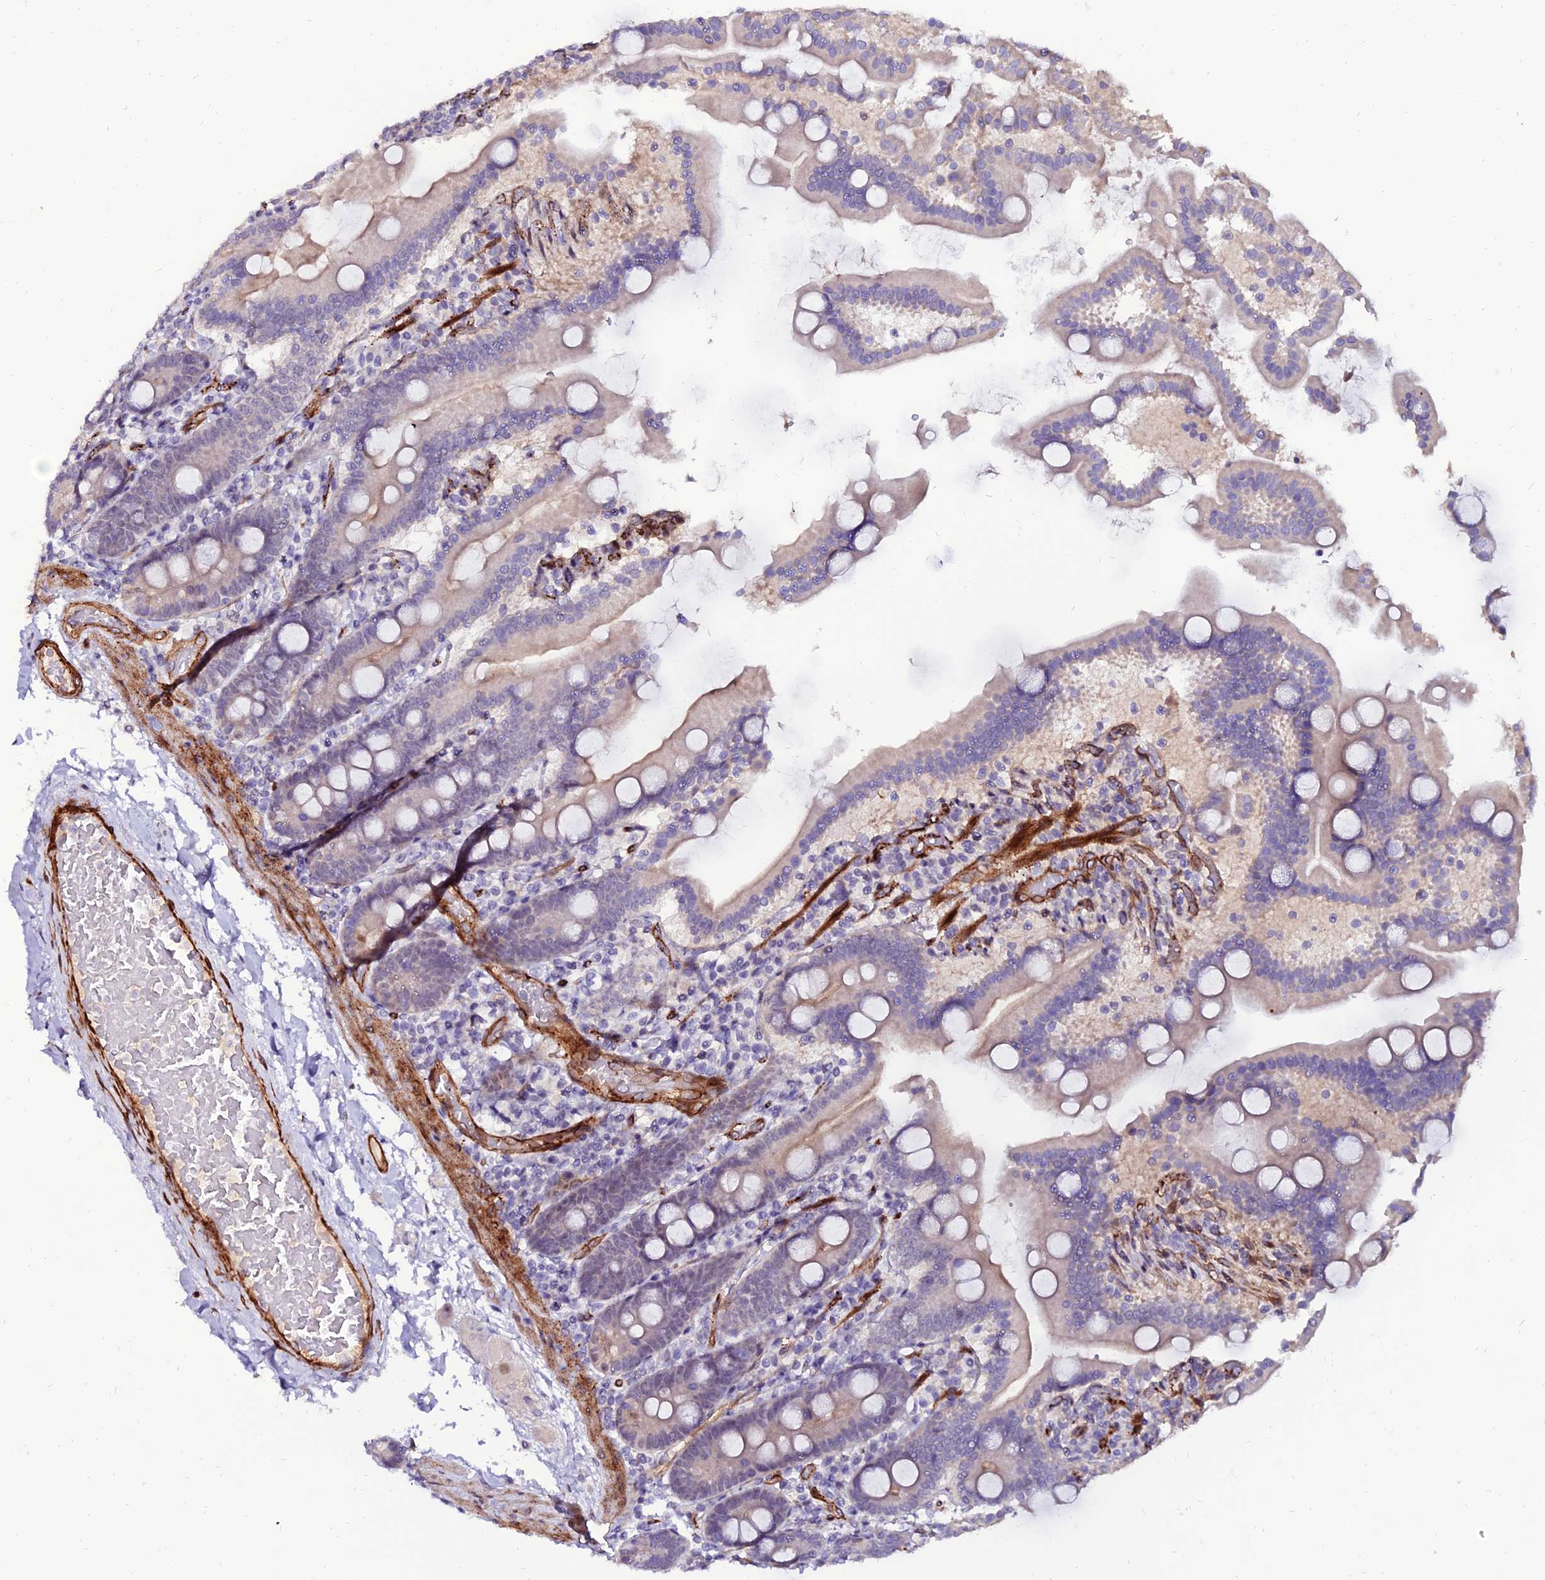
{"staining": {"intensity": "weak", "quantity": "25%-75%", "location": "cytoplasmic/membranous"}, "tissue": "duodenum", "cell_type": "Glandular cells", "image_type": "normal", "snomed": [{"axis": "morphology", "description": "Normal tissue, NOS"}, {"axis": "topography", "description": "Duodenum"}], "caption": "Normal duodenum displays weak cytoplasmic/membranous expression in about 25%-75% of glandular cells, visualized by immunohistochemistry.", "gene": "ALDH3B2", "patient": {"sex": "male", "age": 55}}